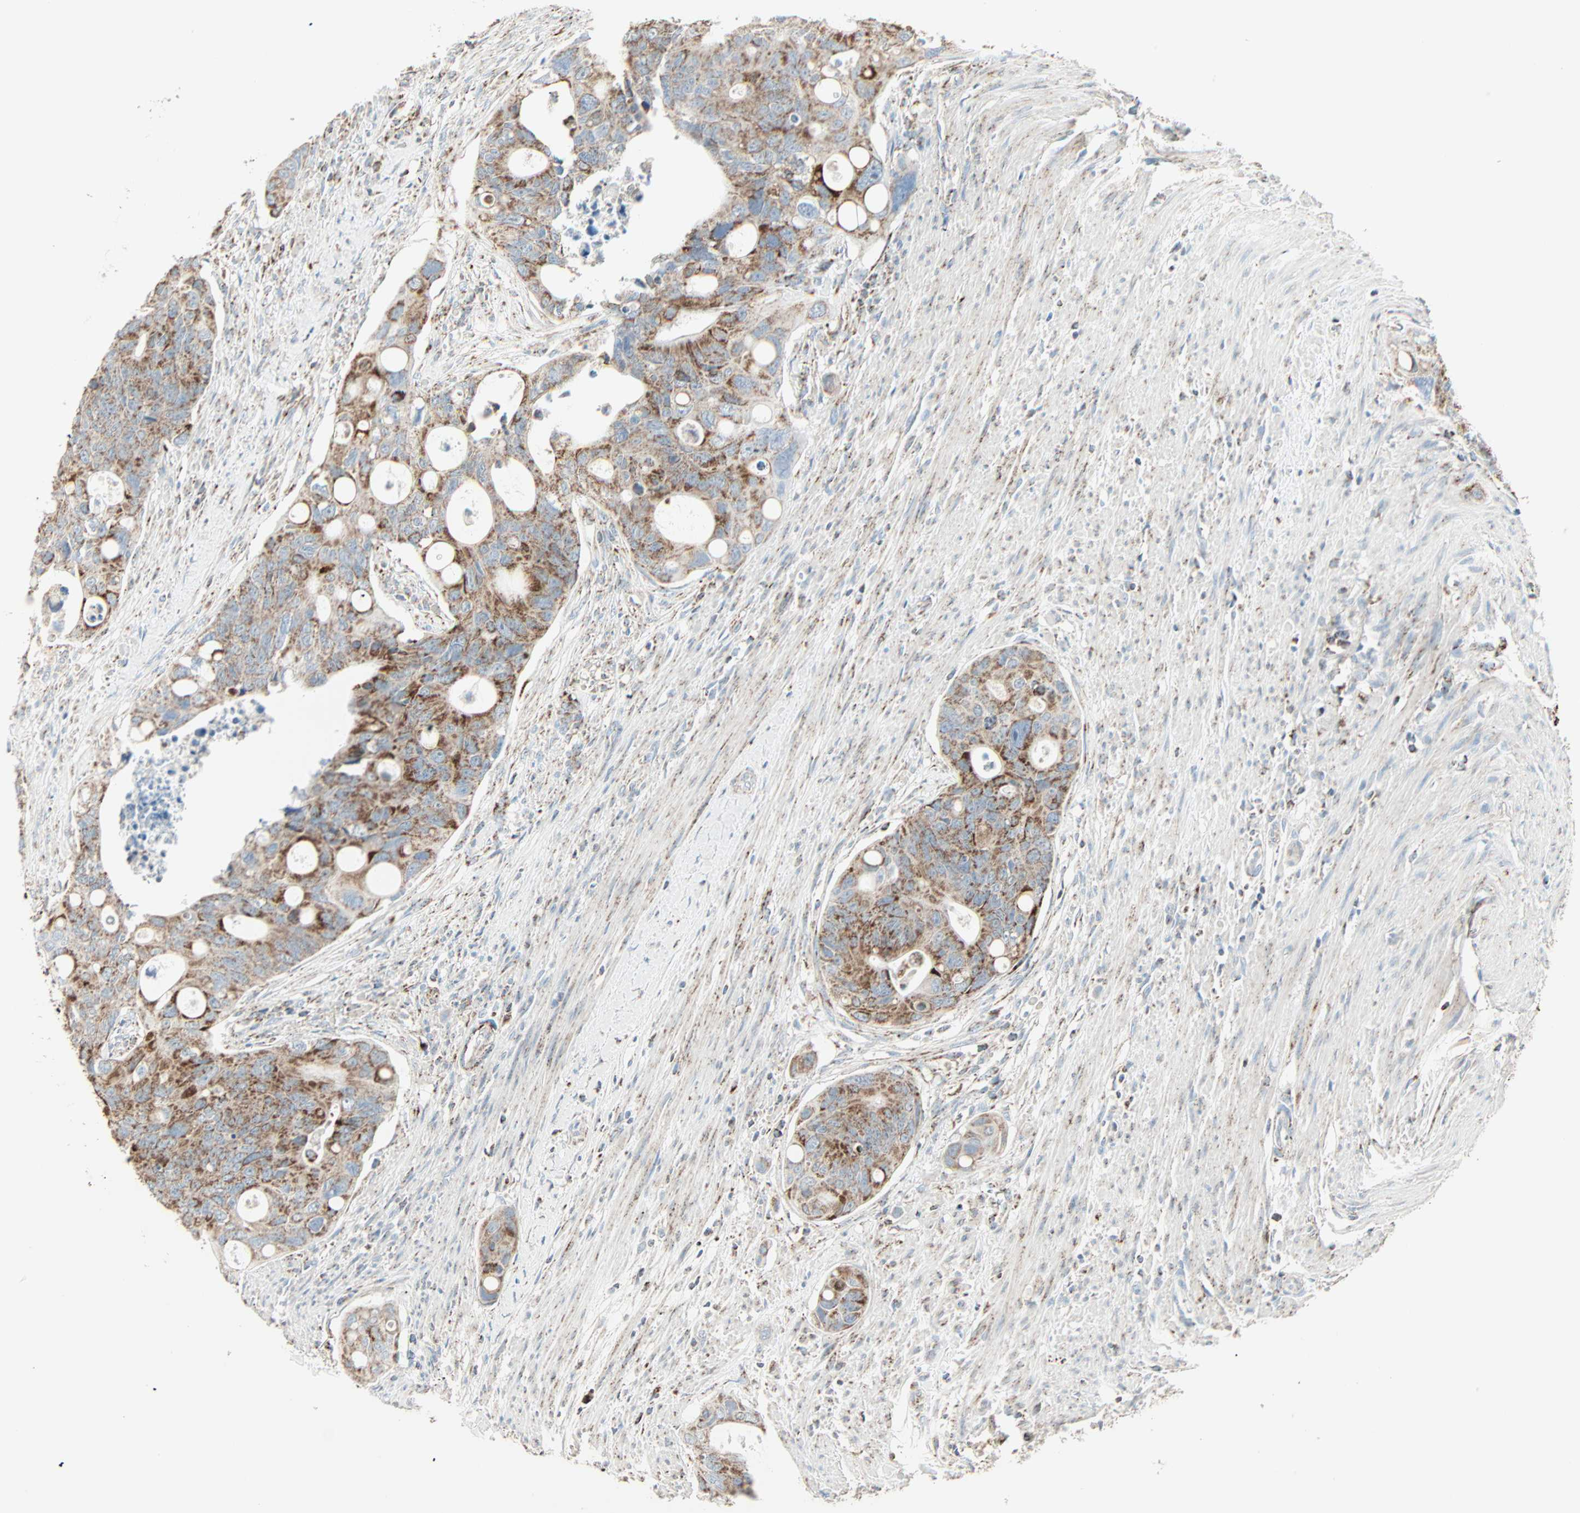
{"staining": {"intensity": "moderate", "quantity": ">75%", "location": "cytoplasmic/membranous"}, "tissue": "colorectal cancer", "cell_type": "Tumor cells", "image_type": "cancer", "snomed": [{"axis": "morphology", "description": "Adenocarcinoma, NOS"}, {"axis": "topography", "description": "Colon"}], "caption": "Tumor cells show moderate cytoplasmic/membranous positivity in approximately >75% of cells in colorectal adenocarcinoma.", "gene": "IDH2", "patient": {"sex": "female", "age": 57}}